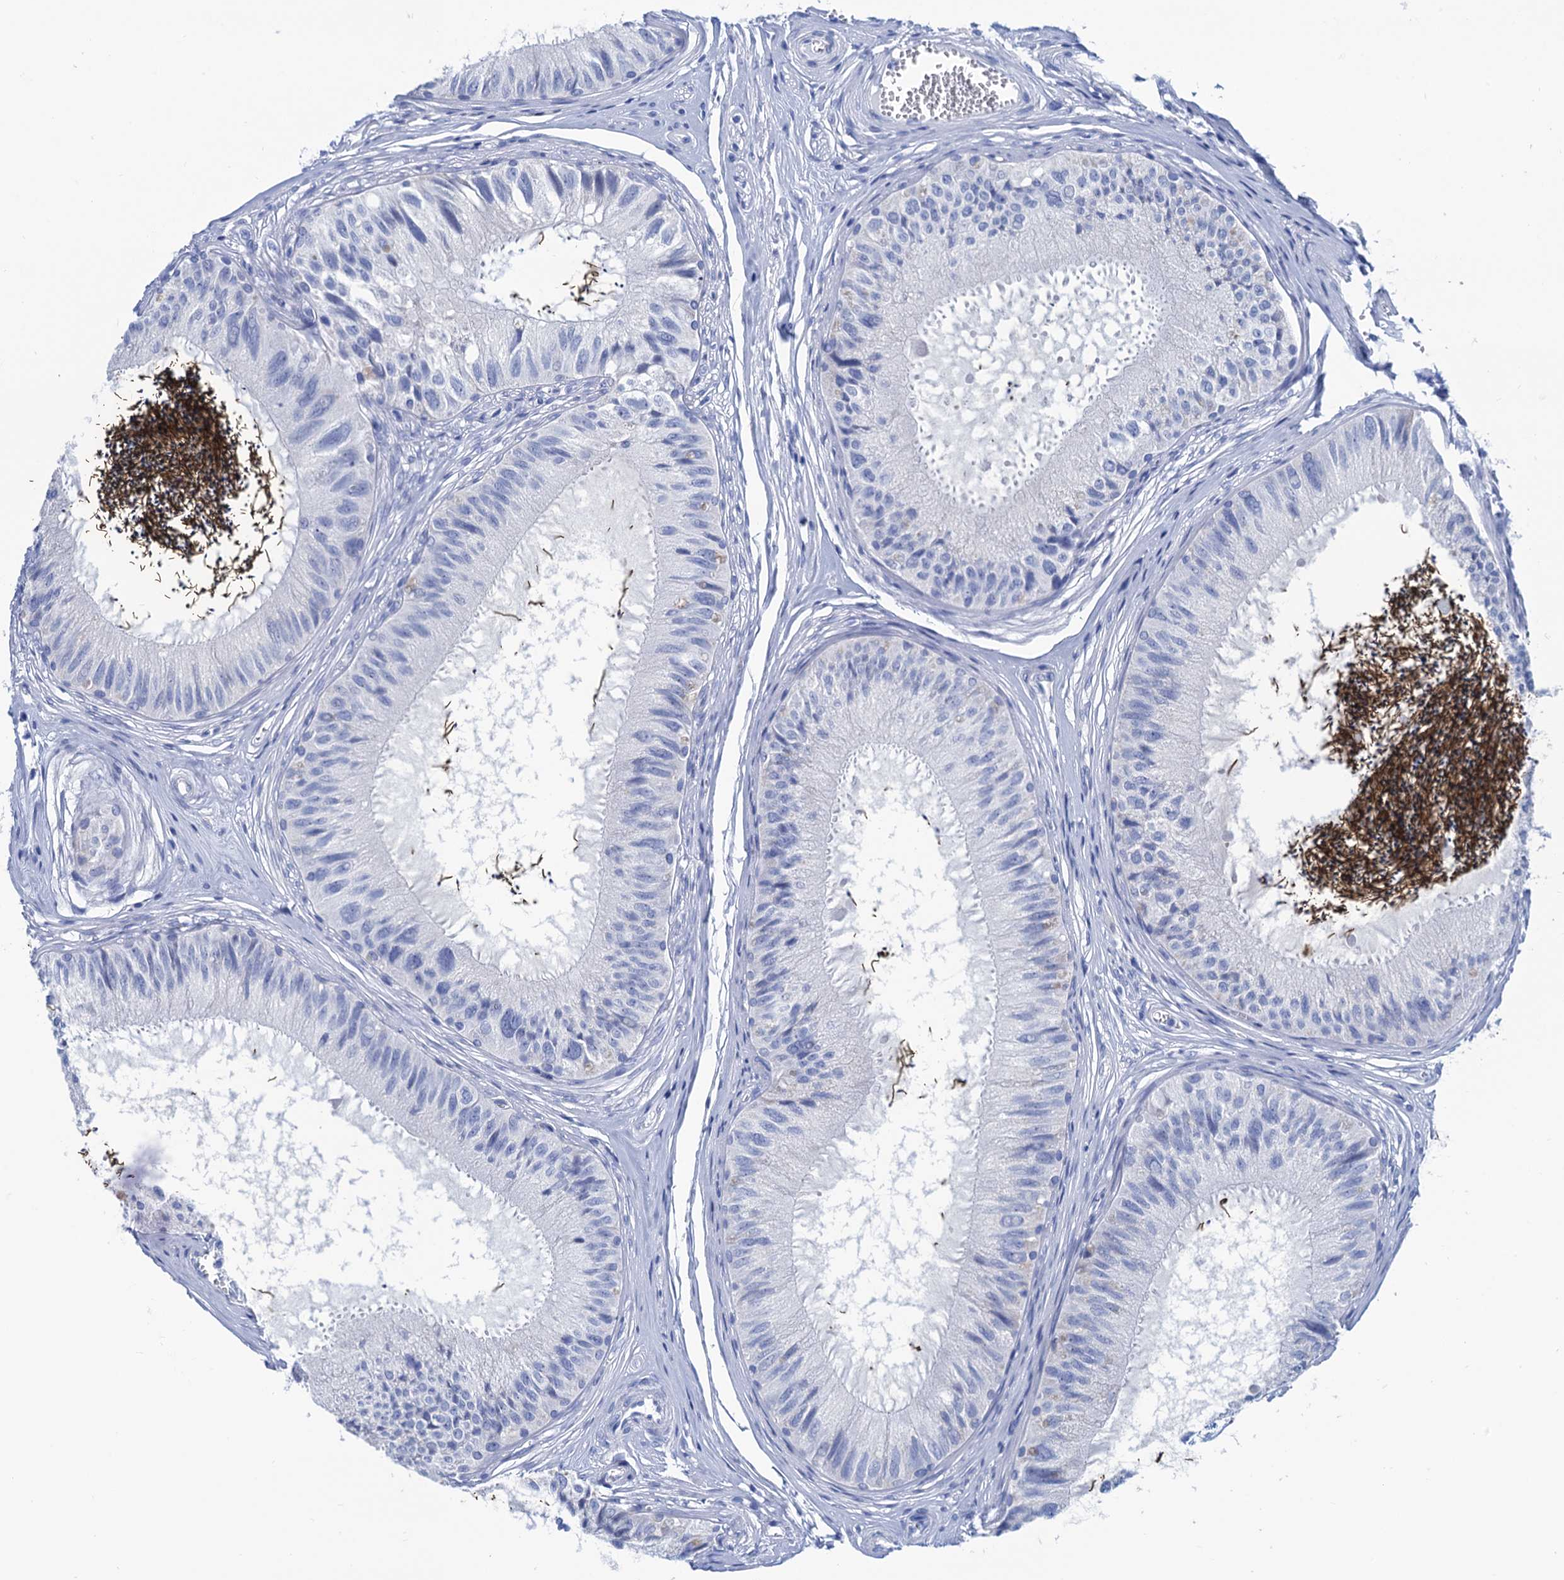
{"staining": {"intensity": "negative", "quantity": "none", "location": "none"}, "tissue": "epididymis", "cell_type": "Glandular cells", "image_type": "normal", "snomed": [{"axis": "morphology", "description": "Normal tissue, NOS"}, {"axis": "topography", "description": "Epididymis"}], "caption": "Photomicrograph shows no significant protein positivity in glandular cells of unremarkable epididymis. (Stains: DAB (3,3'-diaminobenzidine) IHC with hematoxylin counter stain, Microscopy: brightfield microscopy at high magnification).", "gene": "CABYR", "patient": {"sex": "male", "age": 79}}